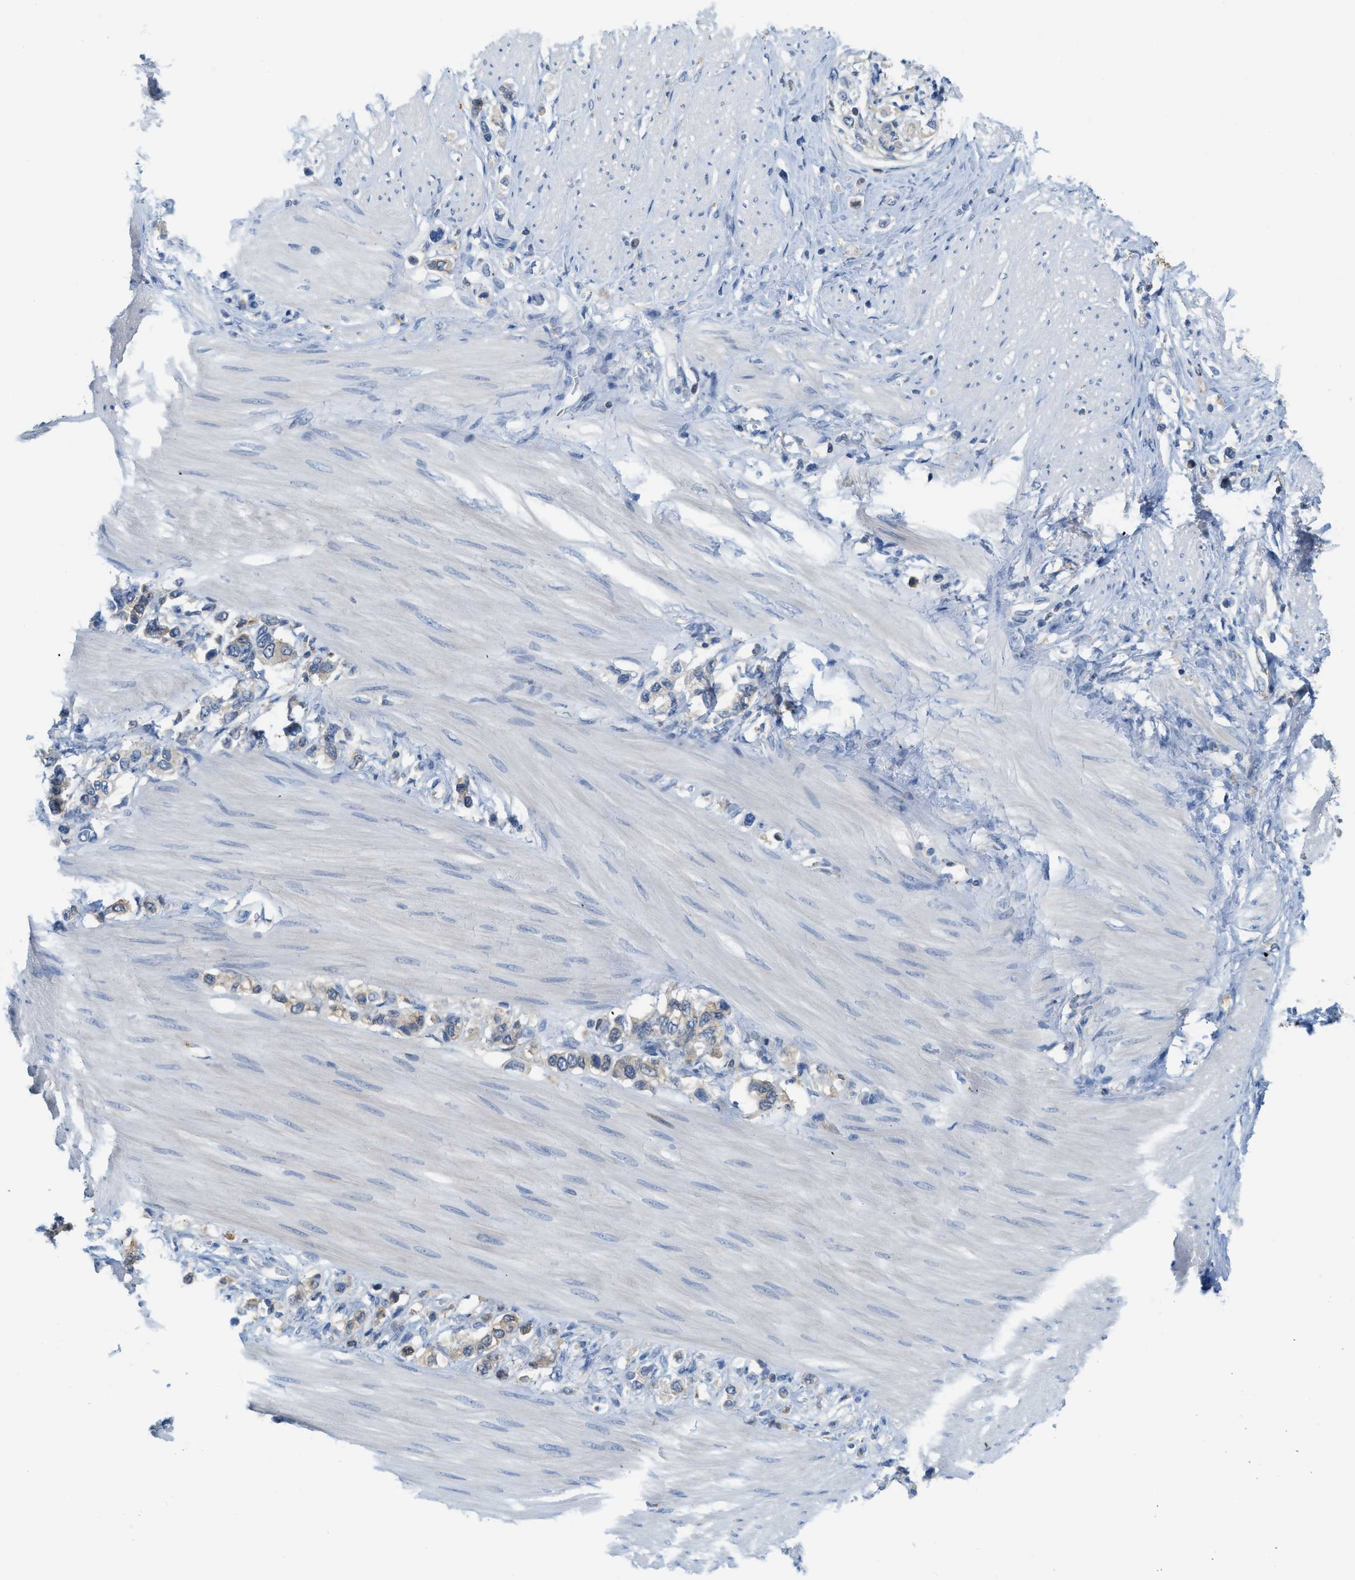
{"staining": {"intensity": "weak", "quantity": "25%-75%", "location": "cytoplasmic/membranous"}, "tissue": "stomach cancer", "cell_type": "Tumor cells", "image_type": "cancer", "snomed": [{"axis": "morphology", "description": "Adenocarcinoma, NOS"}, {"axis": "topography", "description": "Stomach"}], "caption": "Protein expression analysis of stomach cancer (adenocarcinoma) exhibits weak cytoplasmic/membranous positivity in approximately 25%-75% of tumor cells.", "gene": "CSTB", "patient": {"sex": "female", "age": 65}}